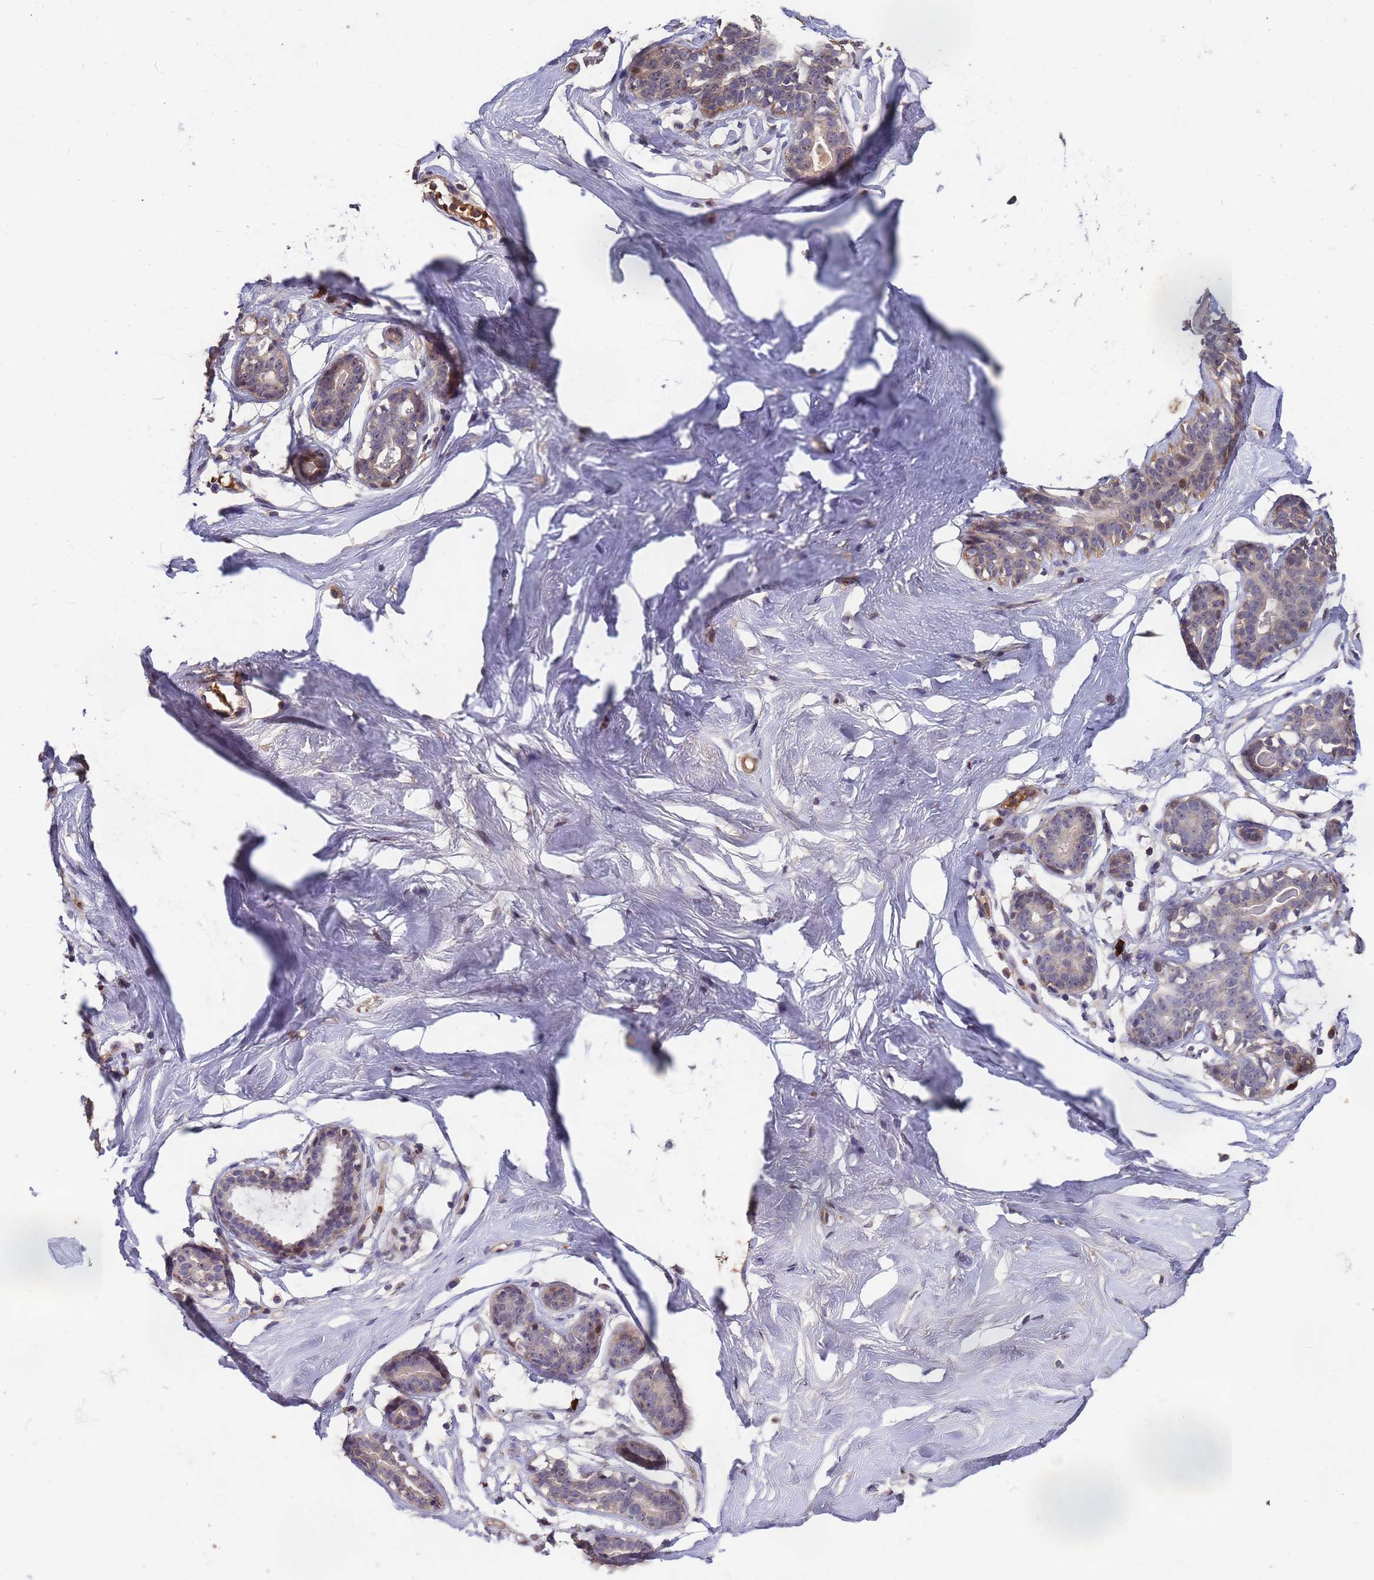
{"staining": {"intensity": "negative", "quantity": "none", "location": "none"}, "tissue": "breast", "cell_type": "Adipocytes", "image_type": "normal", "snomed": [{"axis": "morphology", "description": "Normal tissue, NOS"}, {"axis": "morphology", "description": "Adenoma, NOS"}, {"axis": "topography", "description": "Breast"}], "caption": "A high-resolution image shows immunohistochemistry (IHC) staining of benign breast, which displays no significant staining in adipocytes.", "gene": "CCDC184", "patient": {"sex": "female", "age": 23}}